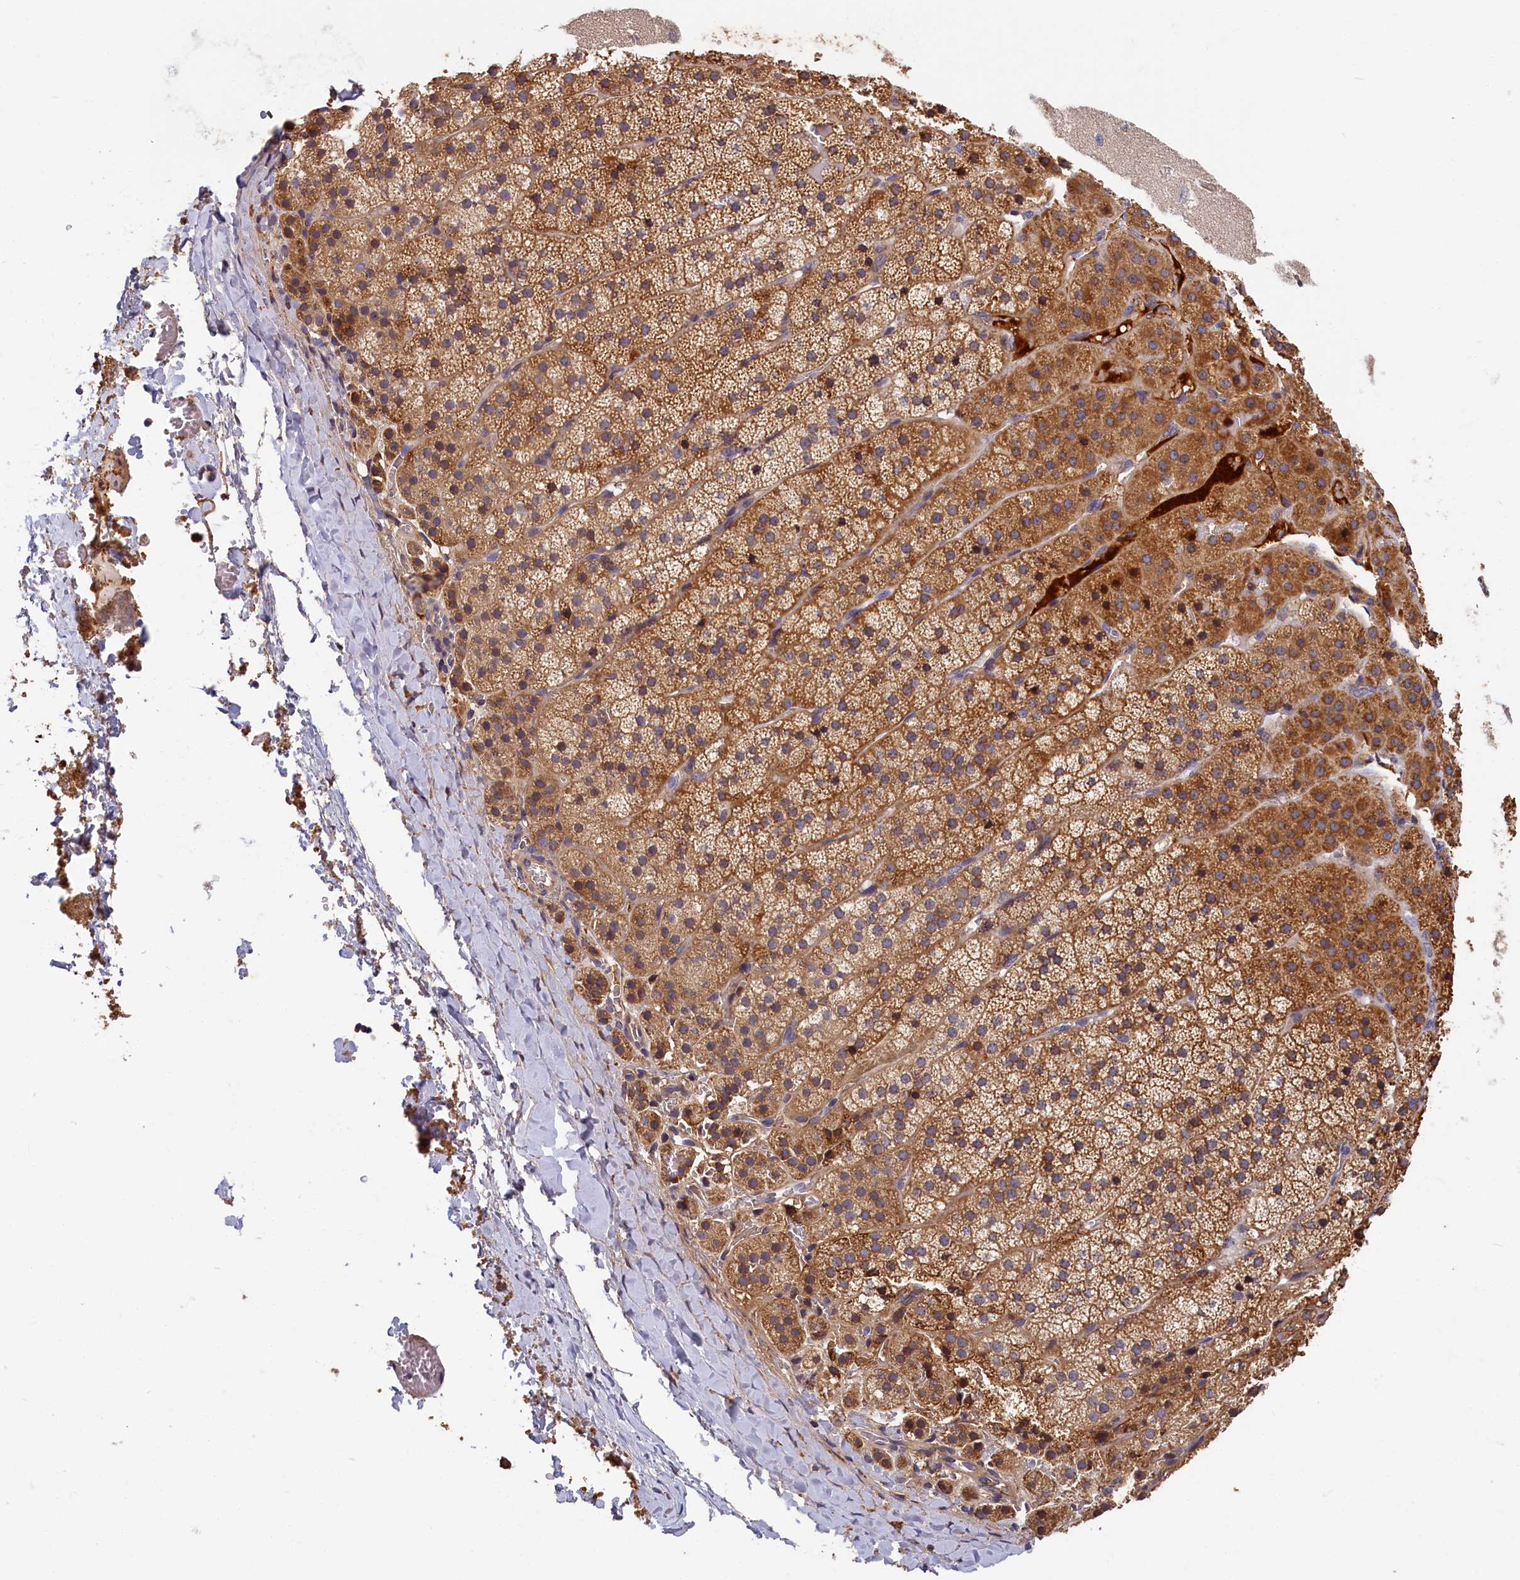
{"staining": {"intensity": "moderate", "quantity": ">75%", "location": "cytoplasmic/membranous"}, "tissue": "adrenal gland", "cell_type": "Glandular cells", "image_type": "normal", "snomed": [{"axis": "morphology", "description": "Normal tissue, NOS"}, {"axis": "topography", "description": "Adrenal gland"}], "caption": "Immunohistochemistry of normal human adrenal gland exhibits medium levels of moderate cytoplasmic/membranous expression in approximately >75% of glandular cells. Nuclei are stained in blue.", "gene": "ITIH1", "patient": {"sex": "female", "age": 44}}